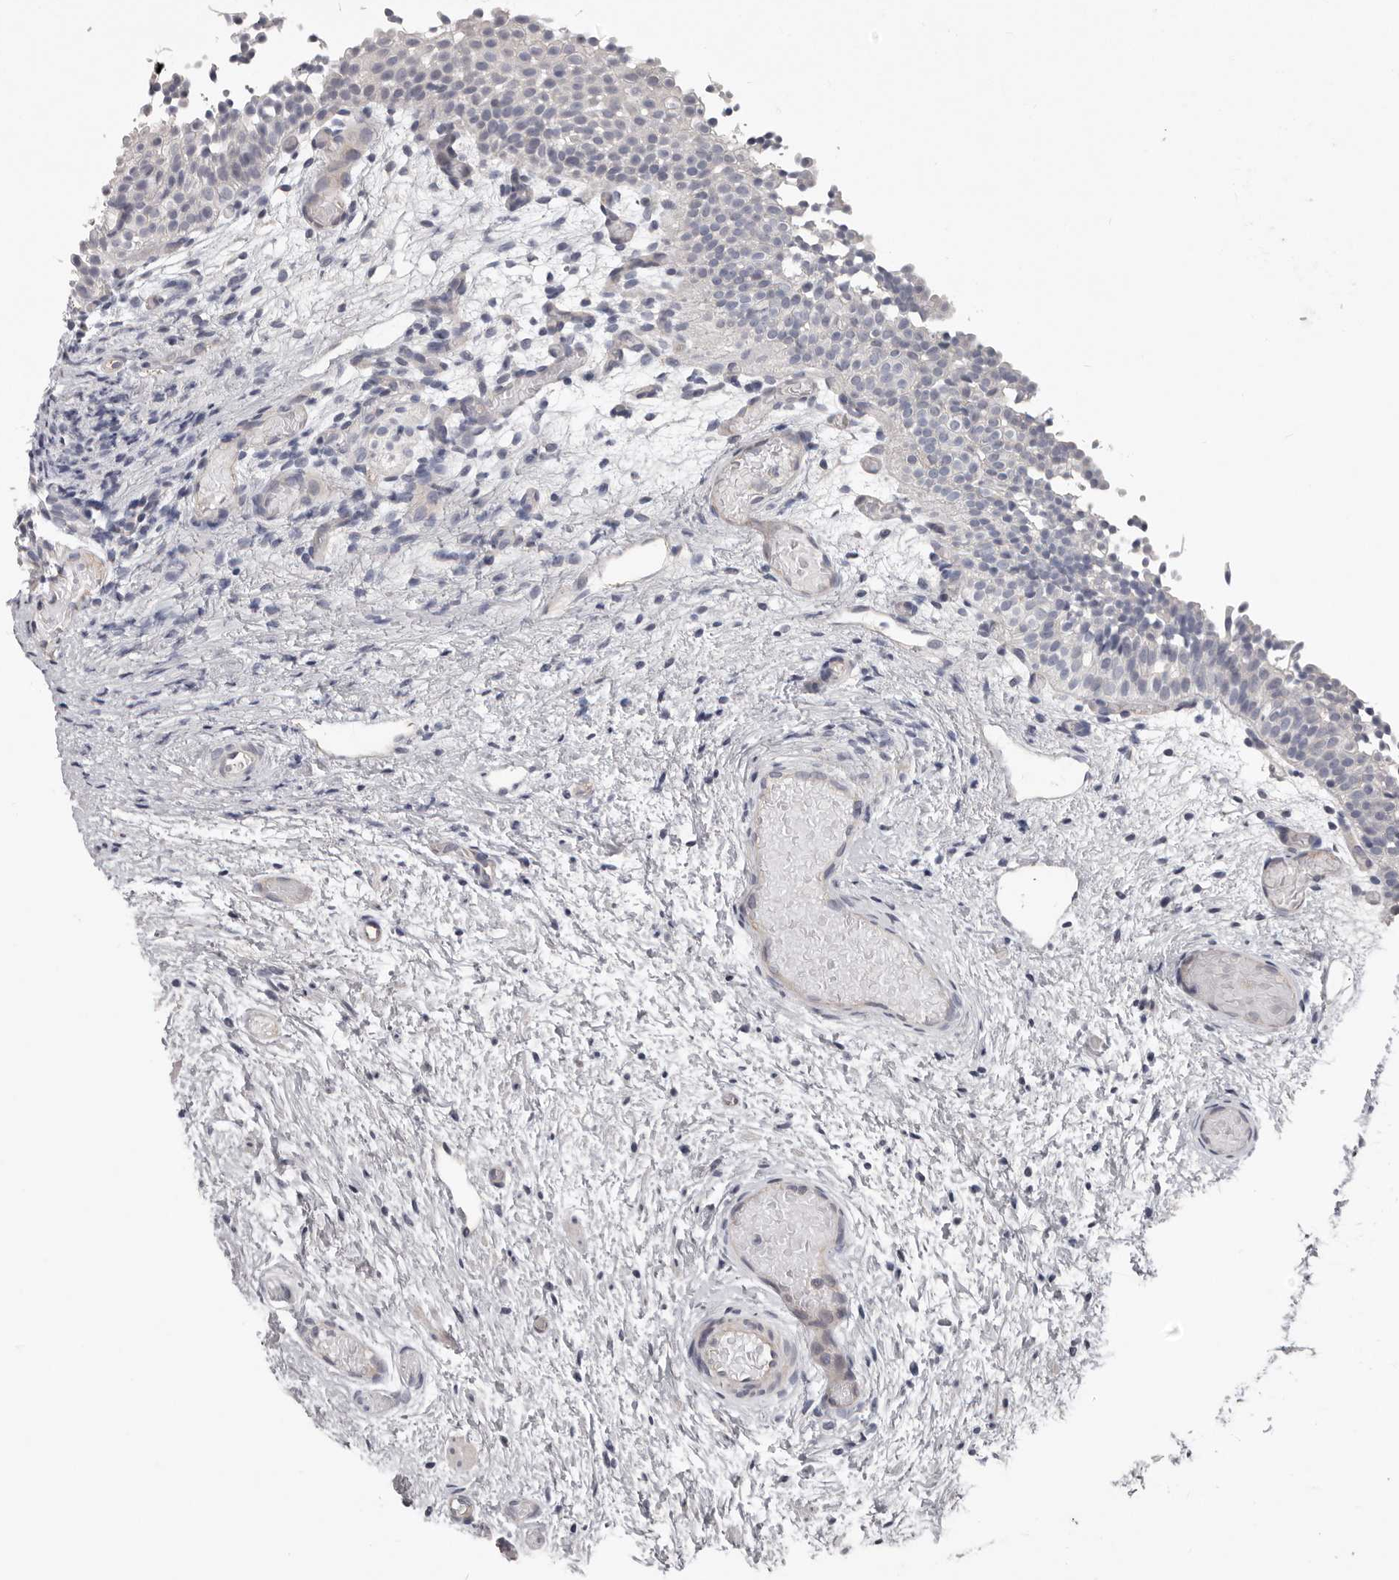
{"staining": {"intensity": "negative", "quantity": "none", "location": "none"}, "tissue": "urinary bladder", "cell_type": "Urothelial cells", "image_type": "normal", "snomed": [{"axis": "morphology", "description": "Normal tissue, NOS"}, {"axis": "topography", "description": "Urinary bladder"}], "caption": "The micrograph shows no significant positivity in urothelial cells of urinary bladder. (DAB immunohistochemistry visualized using brightfield microscopy, high magnification).", "gene": "RNF217", "patient": {"sex": "male", "age": 1}}